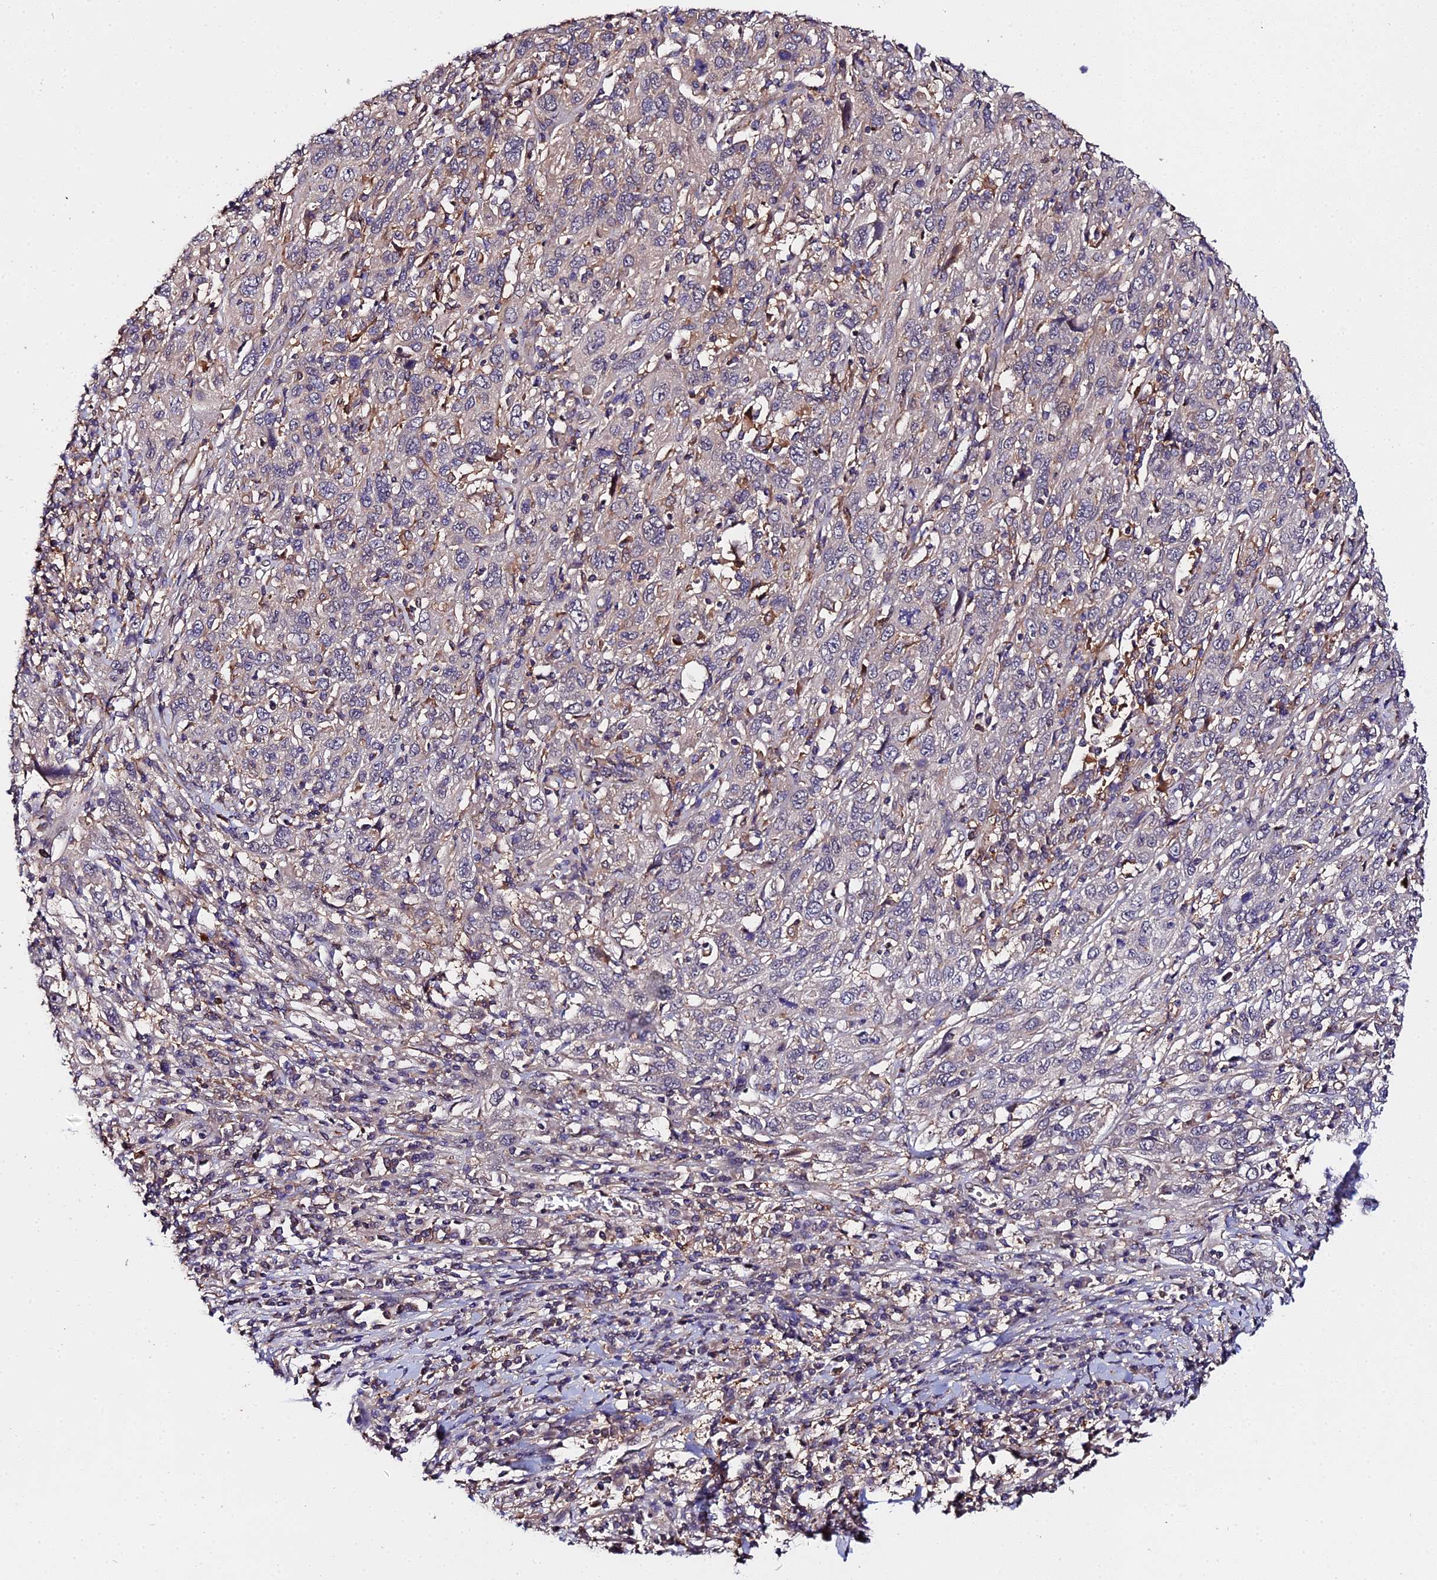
{"staining": {"intensity": "weak", "quantity": "<25%", "location": "cytoplasmic/membranous"}, "tissue": "cervical cancer", "cell_type": "Tumor cells", "image_type": "cancer", "snomed": [{"axis": "morphology", "description": "Squamous cell carcinoma, NOS"}, {"axis": "topography", "description": "Cervix"}], "caption": "Immunohistochemistry (IHC) histopathology image of human cervical squamous cell carcinoma stained for a protein (brown), which reveals no expression in tumor cells.", "gene": "ZBED8", "patient": {"sex": "female", "age": 46}}